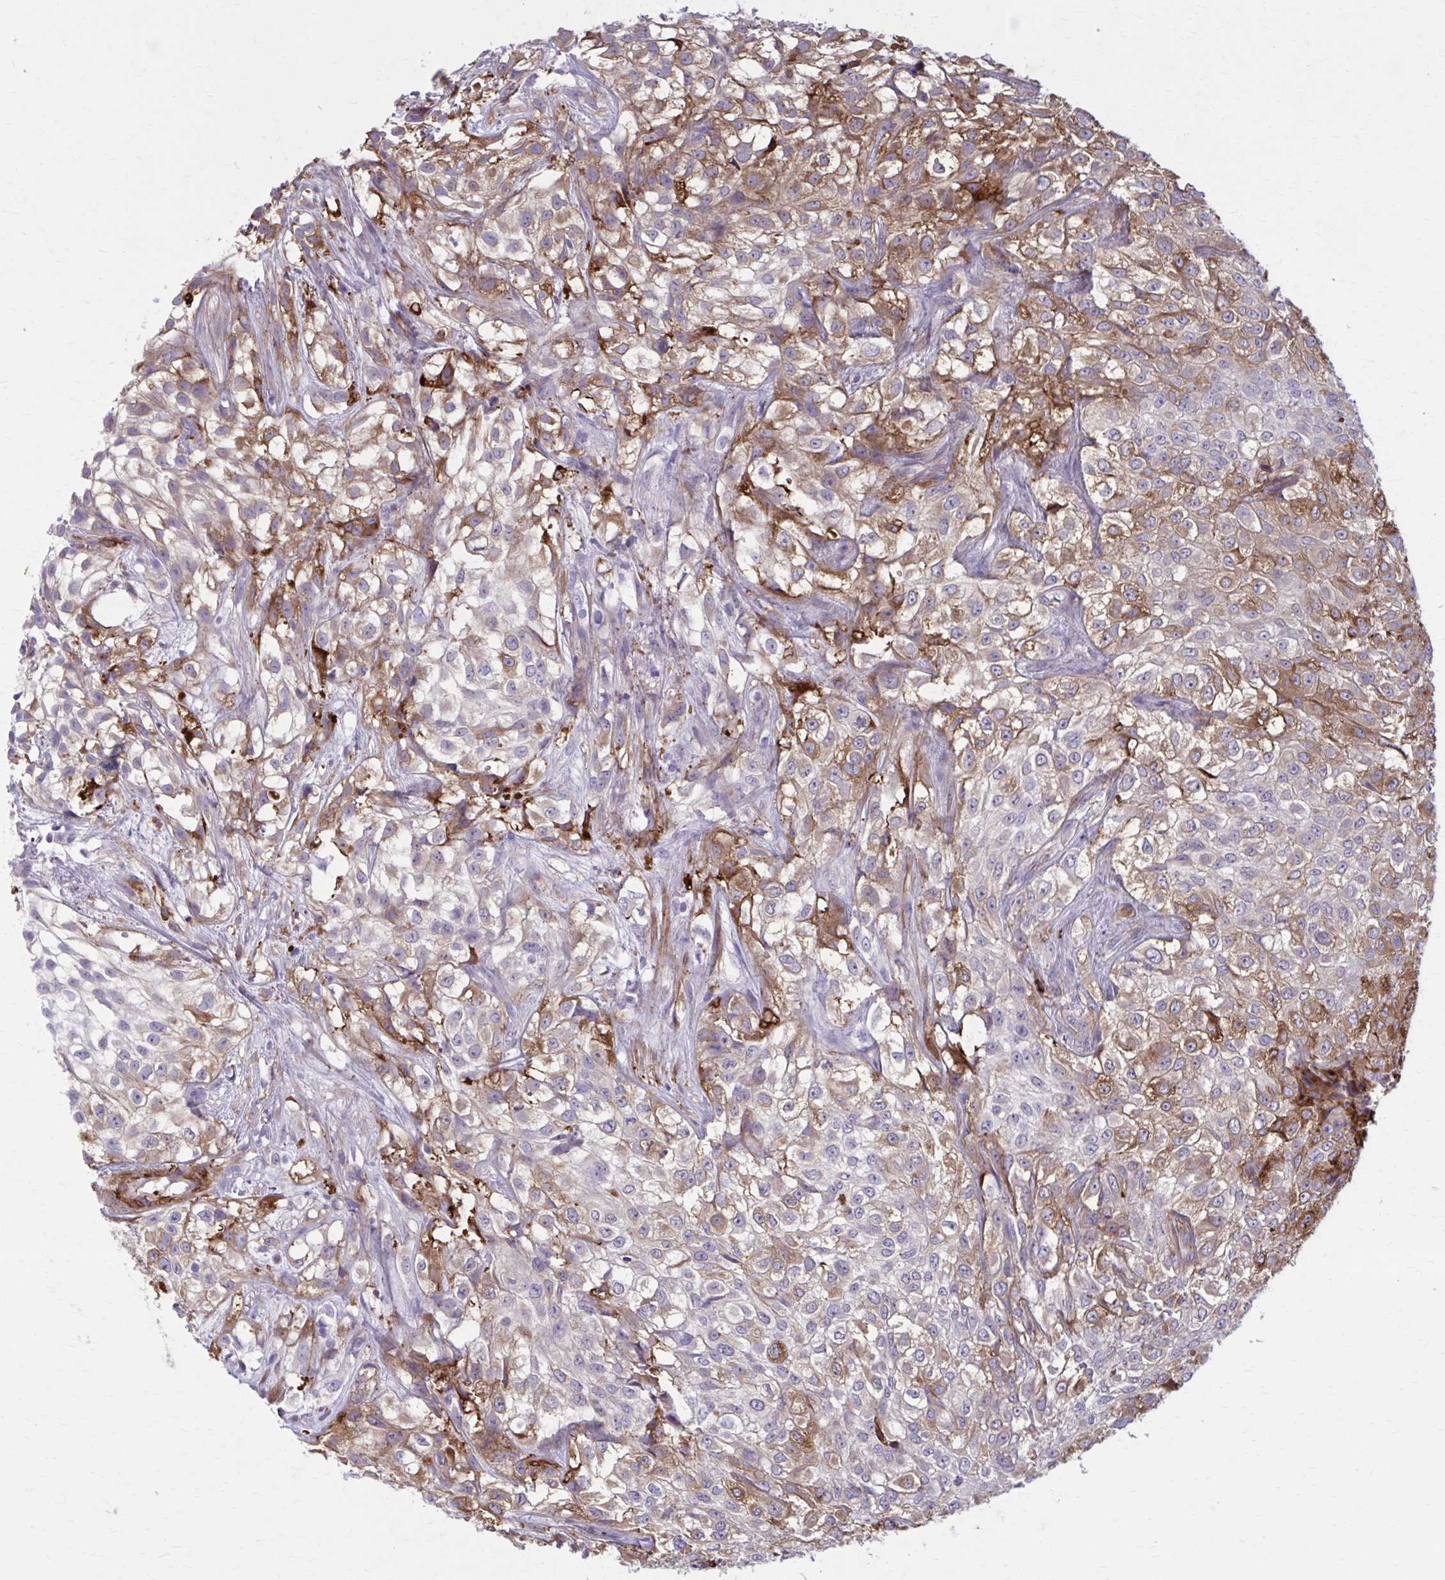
{"staining": {"intensity": "moderate", "quantity": "25%-75%", "location": "cytoplasmic/membranous"}, "tissue": "urothelial cancer", "cell_type": "Tumor cells", "image_type": "cancer", "snomed": [{"axis": "morphology", "description": "Urothelial carcinoma, High grade"}, {"axis": "topography", "description": "Urinary bladder"}], "caption": "There is medium levels of moderate cytoplasmic/membranous expression in tumor cells of urothelial cancer, as demonstrated by immunohistochemical staining (brown color).", "gene": "AKAP12", "patient": {"sex": "male", "age": 56}}